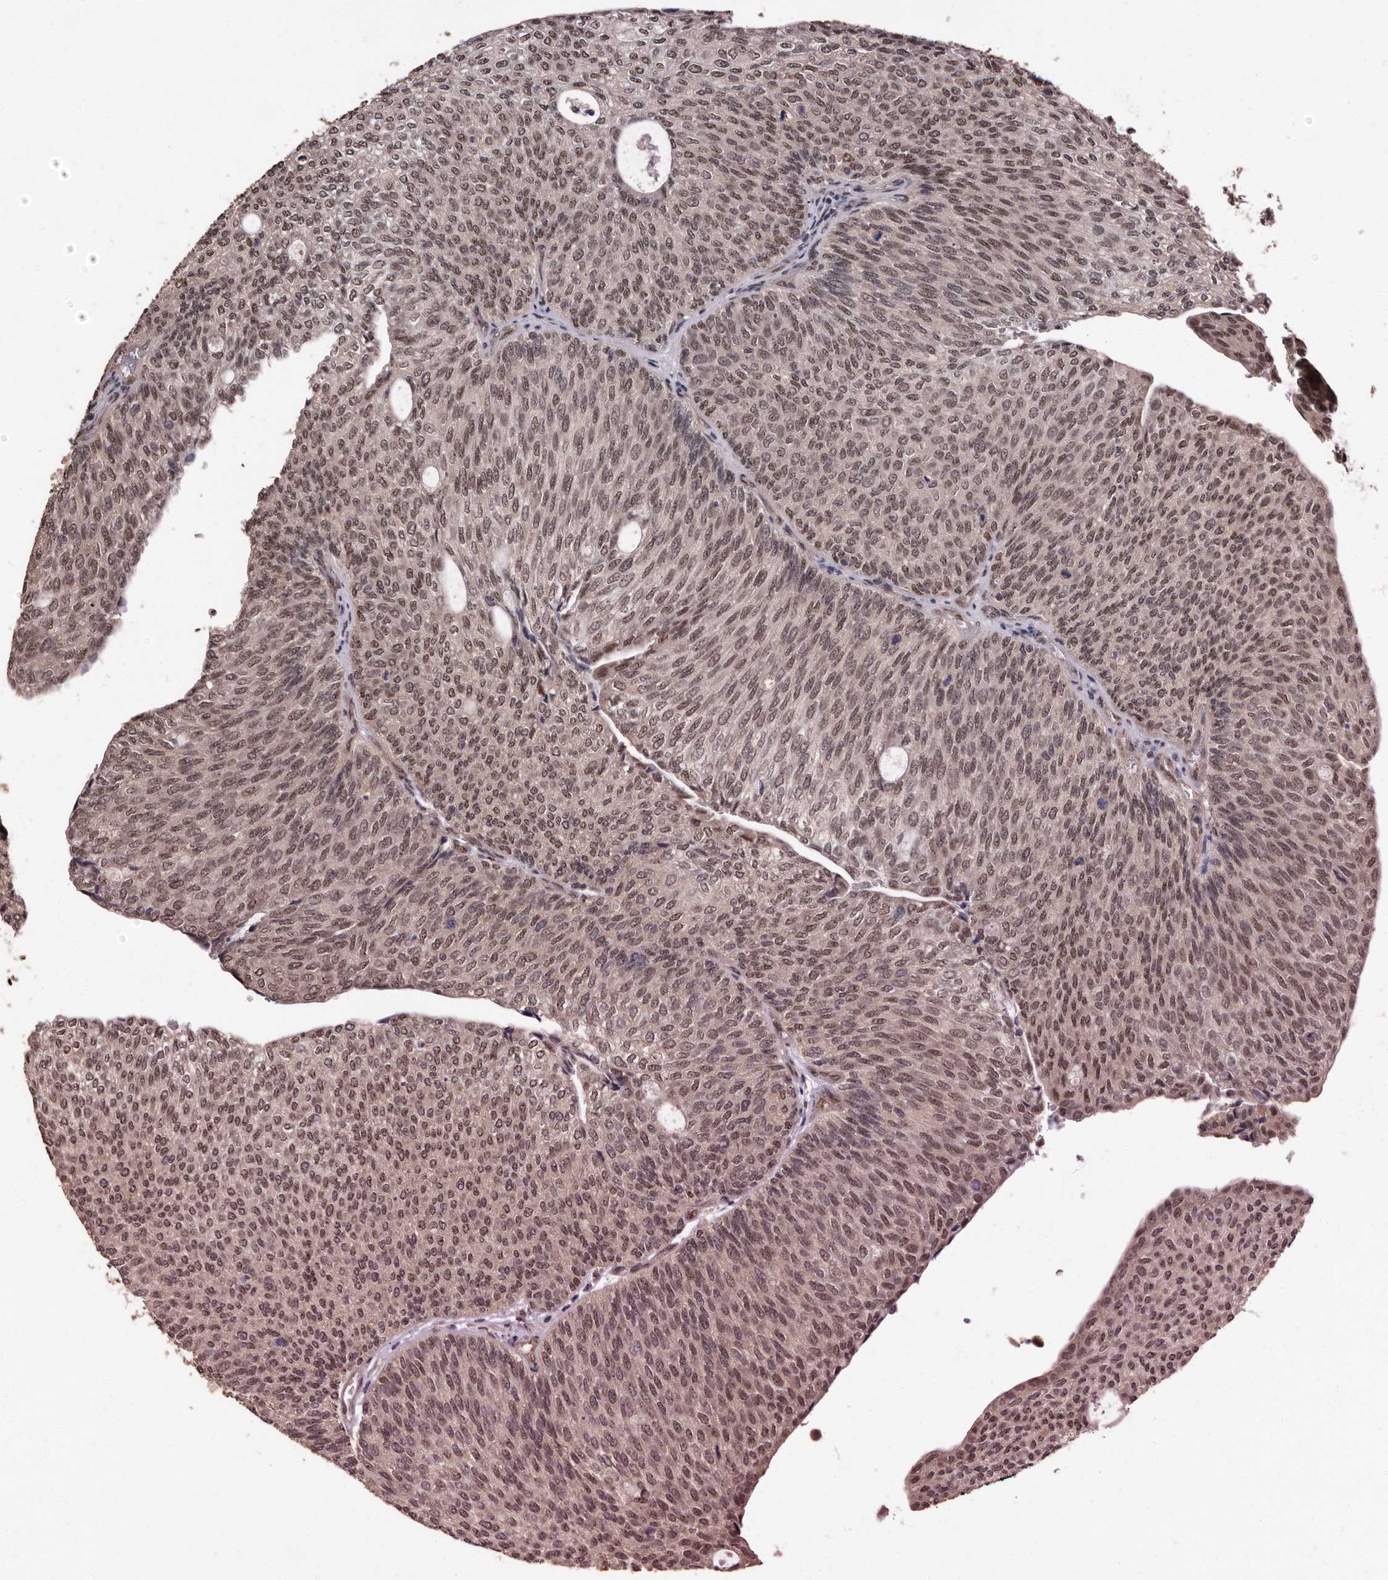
{"staining": {"intensity": "weak", "quantity": ">75%", "location": "nuclear"}, "tissue": "urothelial cancer", "cell_type": "Tumor cells", "image_type": "cancer", "snomed": [{"axis": "morphology", "description": "Urothelial carcinoma, Low grade"}, {"axis": "topography", "description": "Urinary bladder"}], "caption": "Urothelial carcinoma (low-grade) was stained to show a protein in brown. There is low levels of weak nuclear staining in about >75% of tumor cells.", "gene": "VPS37A", "patient": {"sex": "female", "age": 79}}